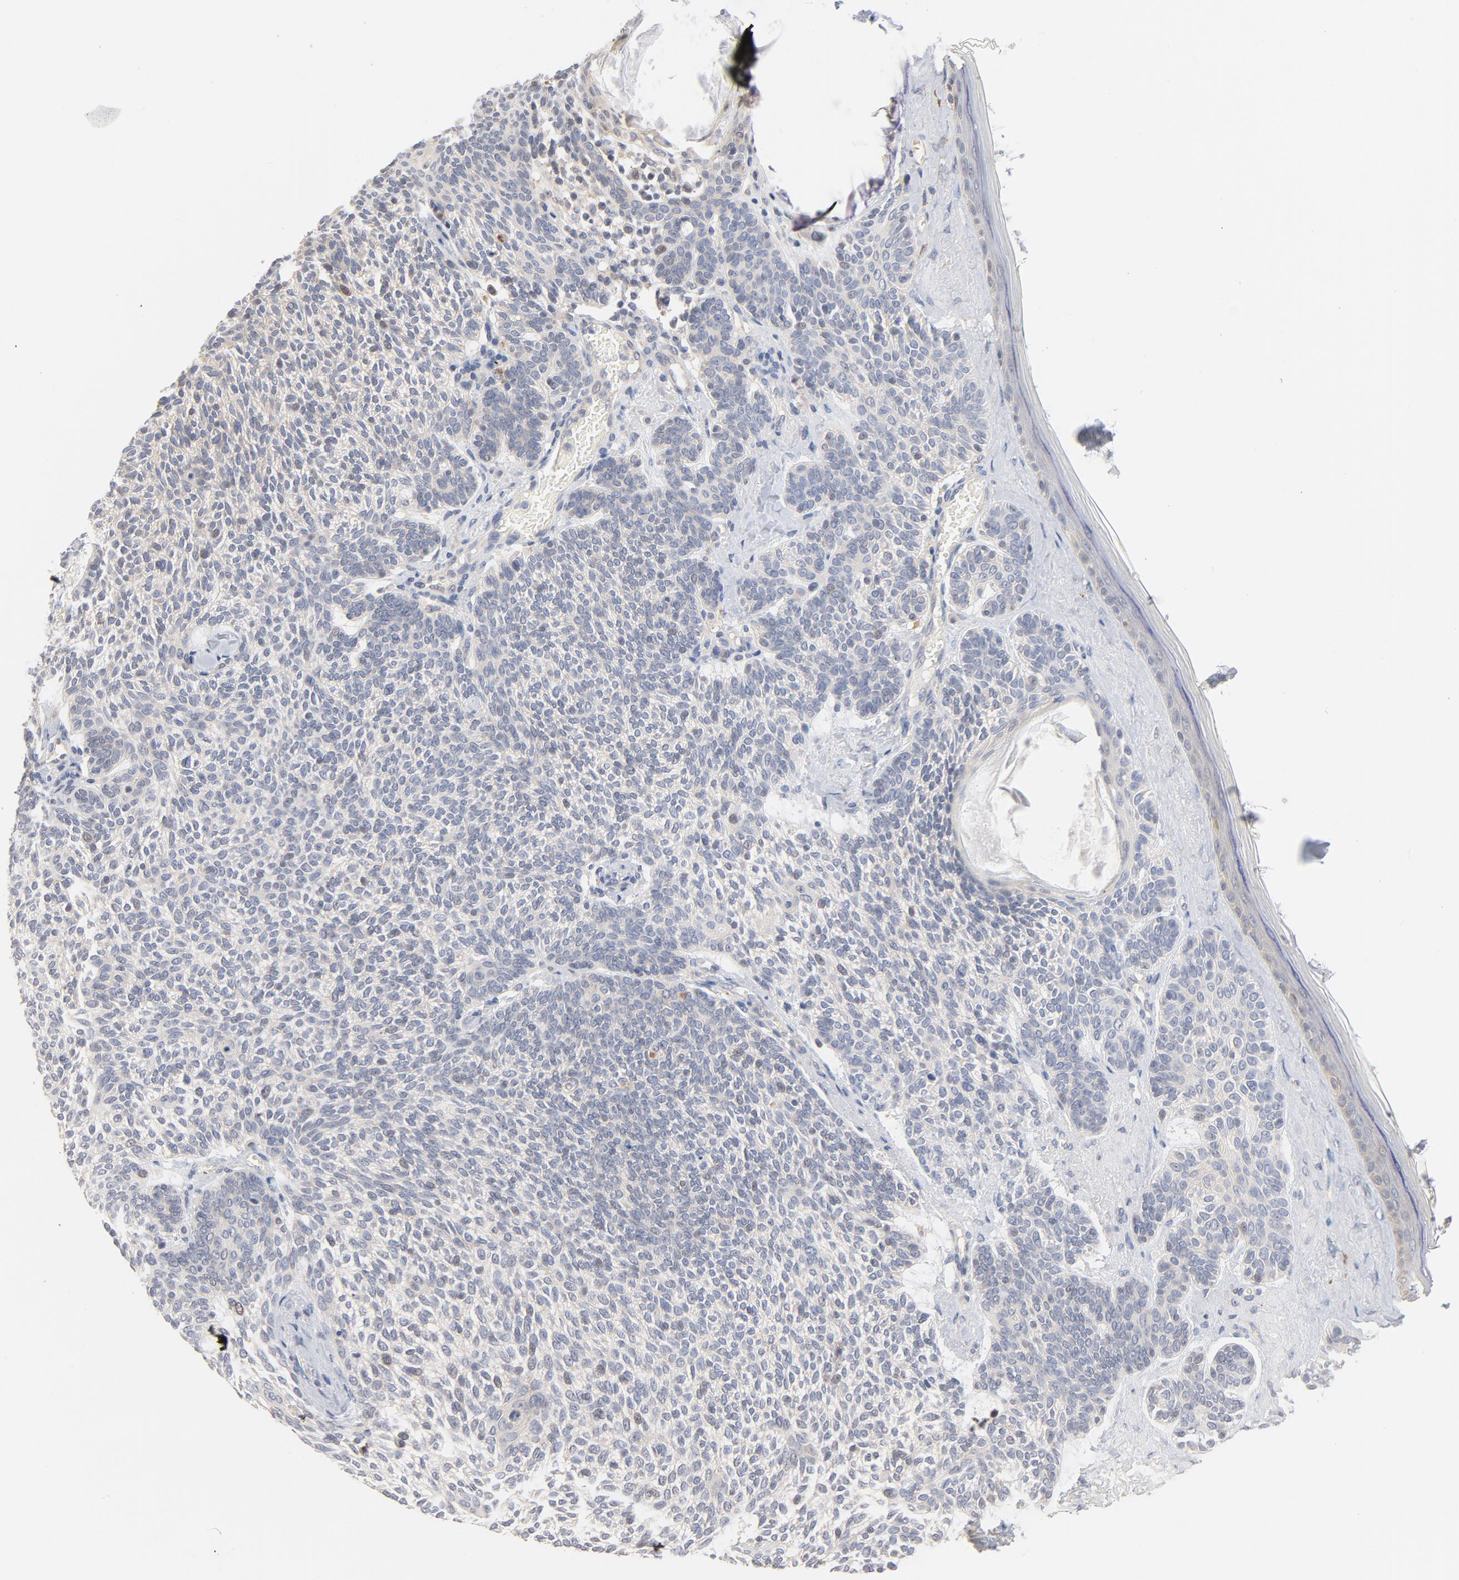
{"staining": {"intensity": "negative", "quantity": "none", "location": "none"}, "tissue": "skin cancer", "cell_type": "Tumor cells", "image_type": "cancer", "snomed": [{"axis": "morphology", "description": "Normal tissue, NOS"}, {"axis": "morphology", "description": "Basal cell carcinoma"}, {"axis": "topography", "description": "Skin"}], "caption": "The micrograph exhibits no significant staining in tumor cells of skin basal cell carcinoma.", "gene": "UBL4A", "patient": {"sex": "female", "age": 70}}